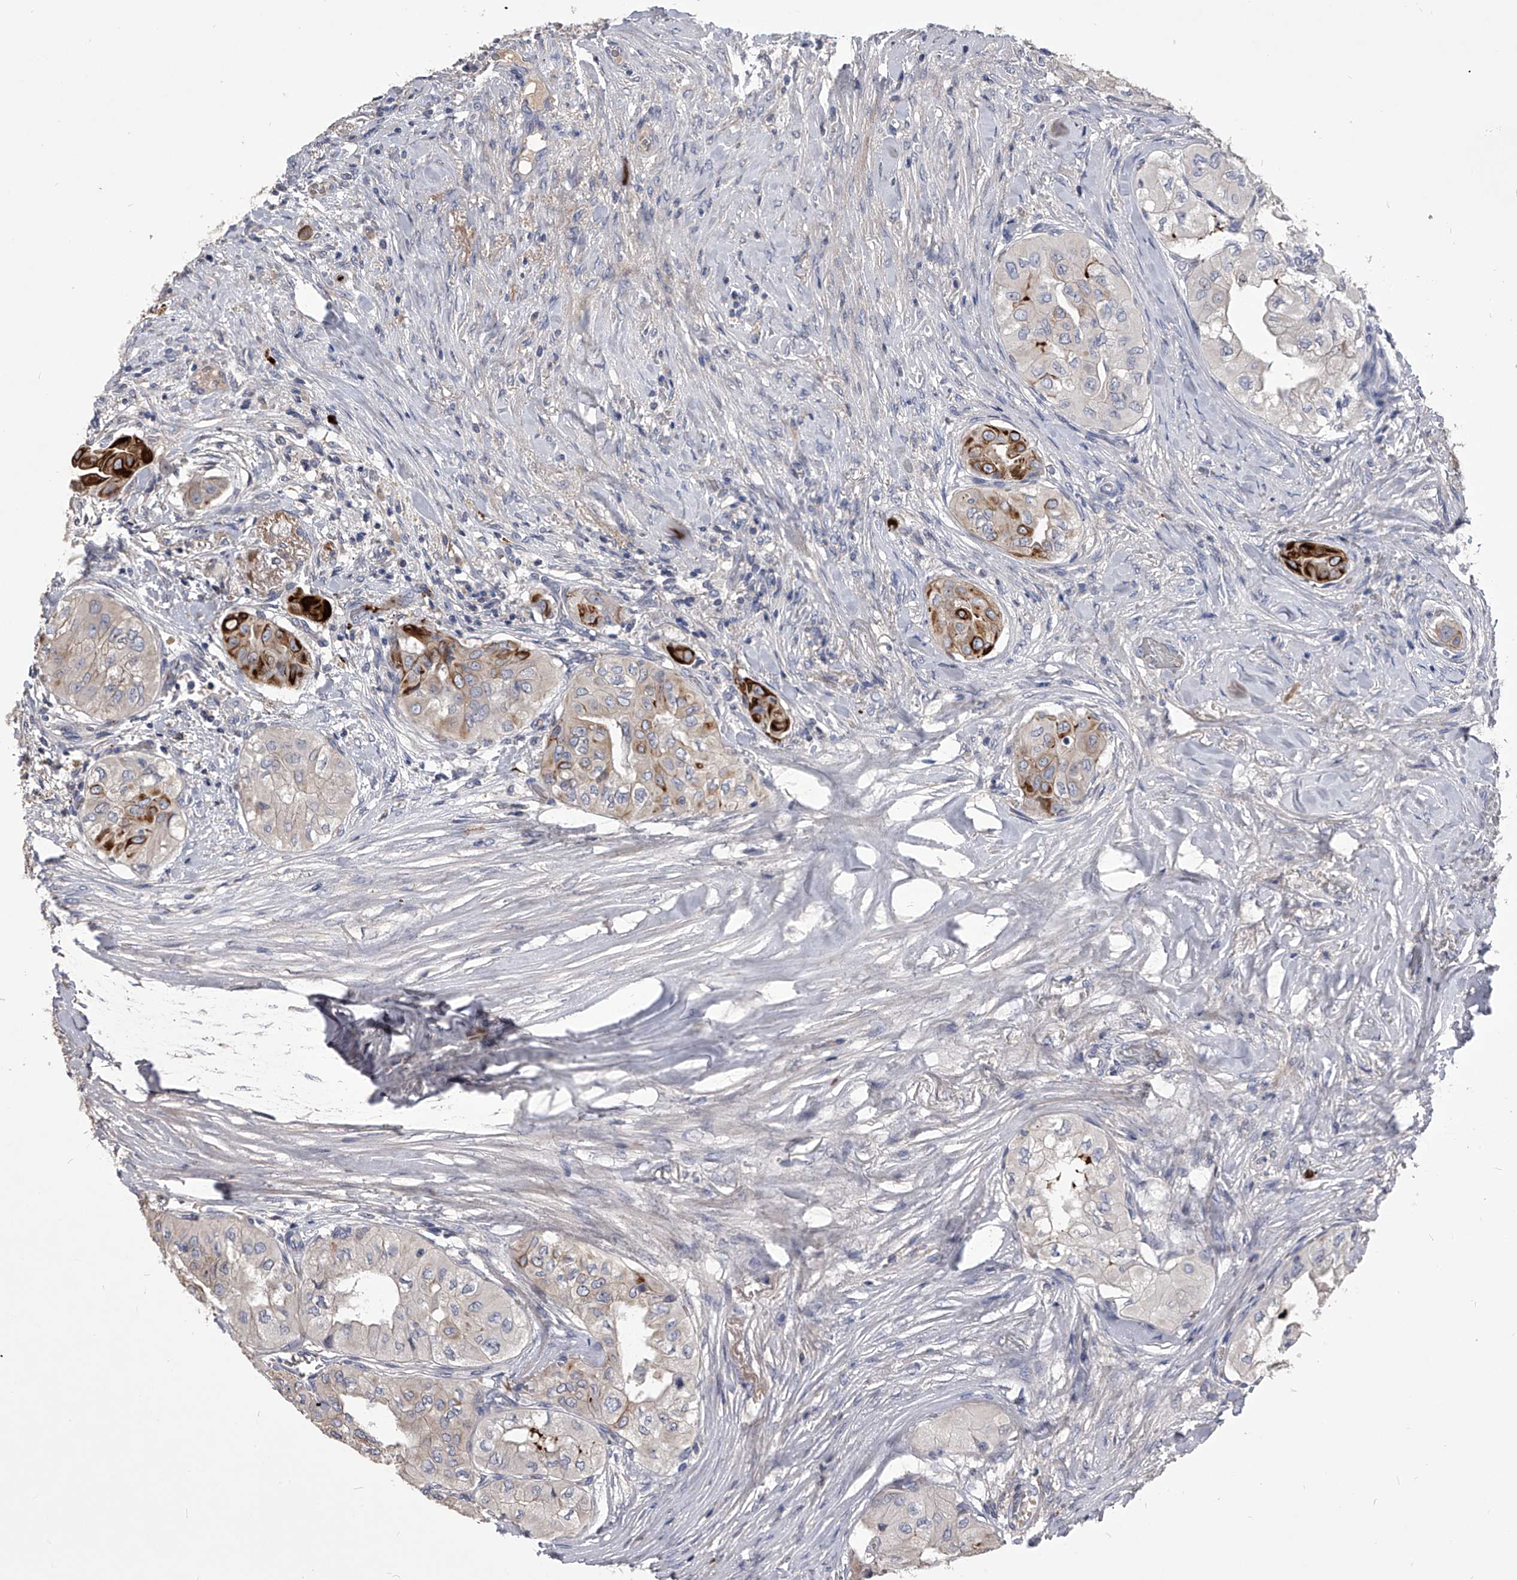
{"staining": {"intensity": "strong", "quantity": "<25%", "location": "cytoplasmic/membranous"}, "tissue": "thyroid cancer", "cell_type": "Tumor cells", "image_type": "cancer", "snomed": [{"axis": "morphology", "description": "Papillary adenocarcinoma, NOS"}, {"axis": "topography", "description": "Thyroid gland"}], "caption": "The micrograph shows immunohistochemical staining of papillary adenocarcinoma (thyroid). There is strong cytoplasmic/membranous positivity is identified in approximately <25% of tumor cells. The staining was performed using DAB (3,3'-diaminobenzidine), with brown indicating positive protein expression. Nuclei are stained blue with hematoxylin.", "gene": "MDN1", "patient": {"sex": "female", "age": 59}}